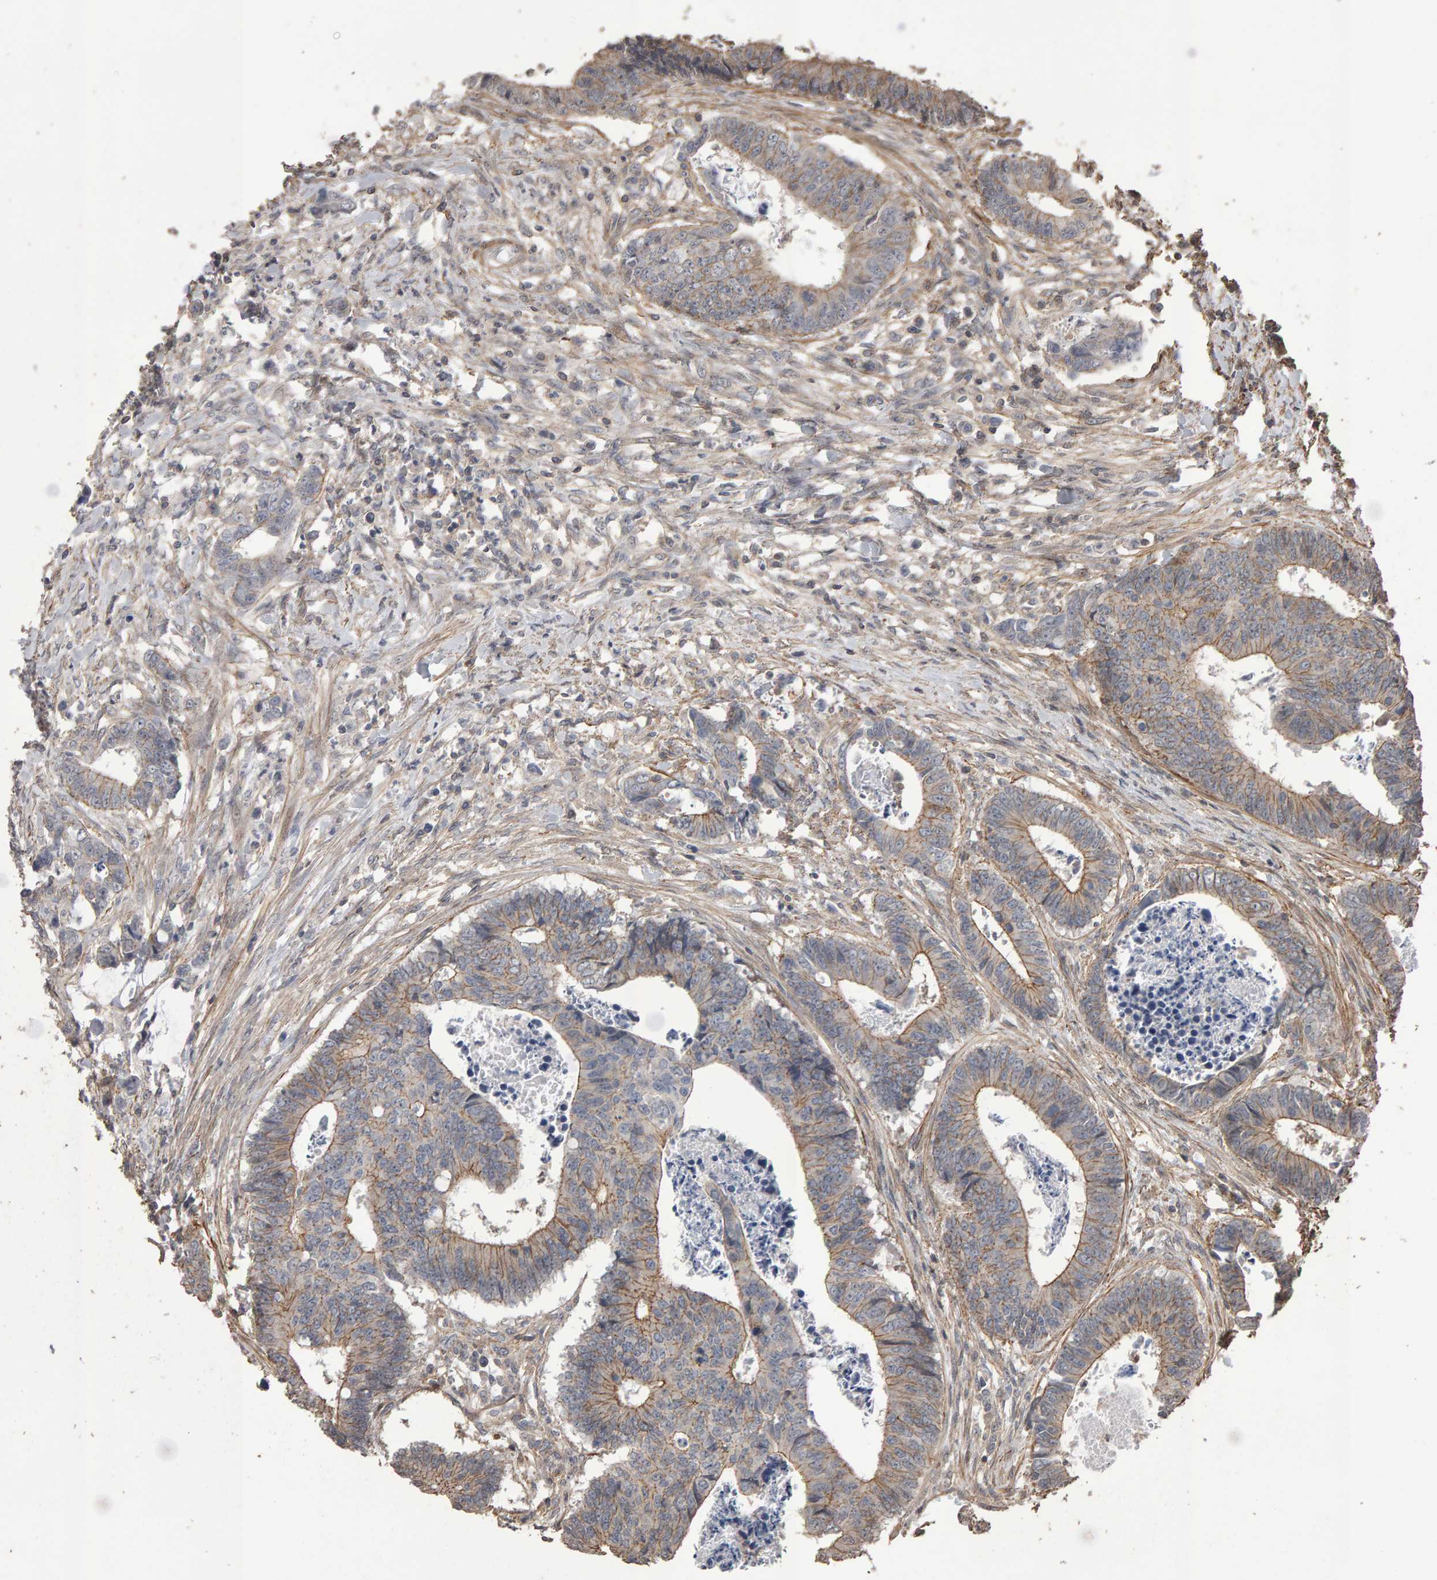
{"staining": {"intensity": "moderate", "quantity": "25%-75%", "location": "cytoplasmic/membranous"}, "tissue": "colorectal cancer", "cell_type": "Tumor cells", "image_type": "cancer", "snomed": [{"axis": "morphology", "description": "Adenocarcinoma, NOS"}, {"axis": "topography", "description": "Rectum"}], "caption": "DAB immunohistochemical staining of colorectal adenocarcinoma displays moderate cytoplasmic/membranous protein expression in about 25%-75% of tumor cells.", "gene": "SCRIB", "patient": {"sex": "male", "age": 84}}